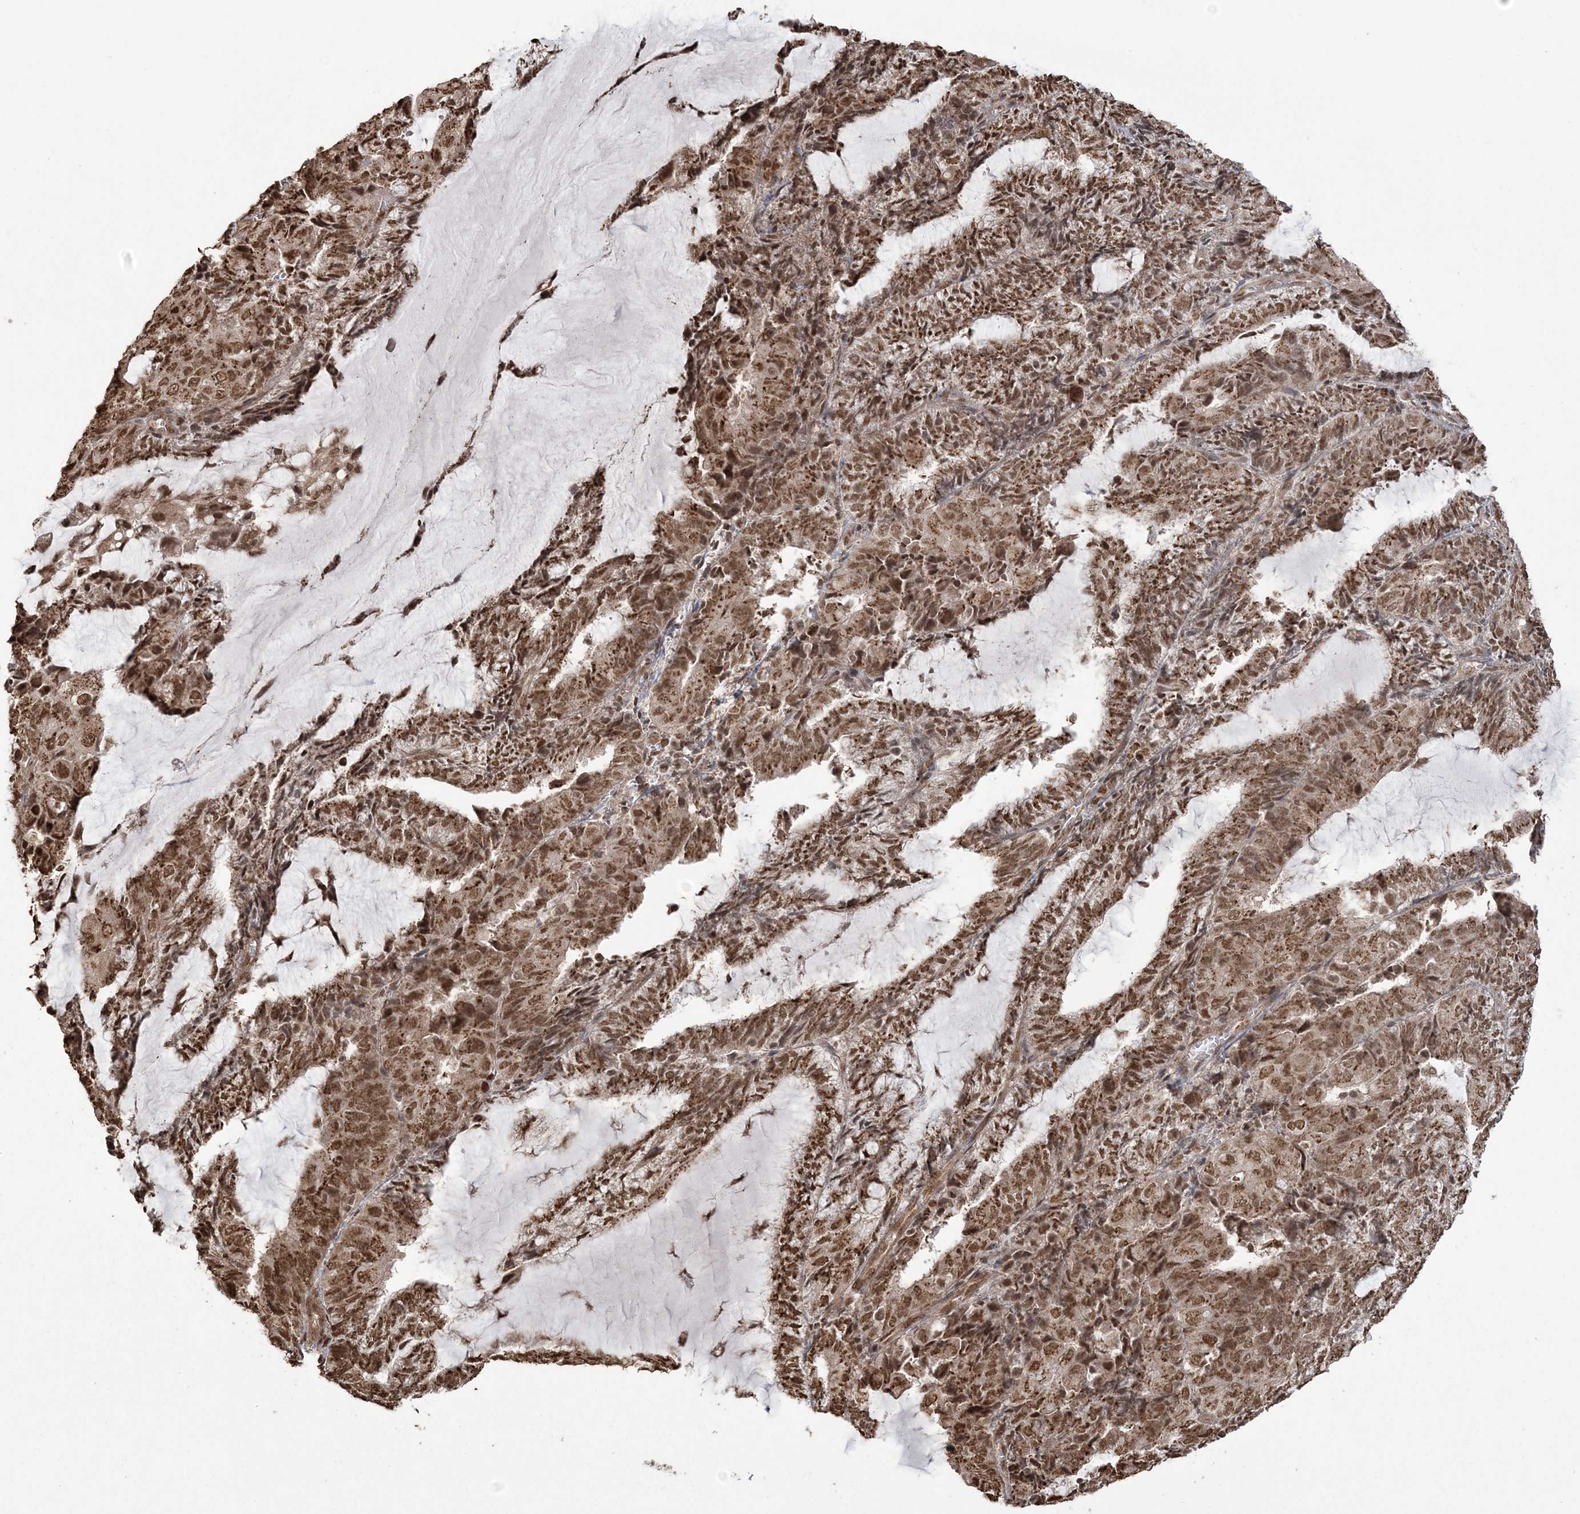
{"staining": {"intensity": "moderate", "quantity": ">75%", "location": "cytoplasmic/membranous,nuclear"}, "tissue": "endometrial cancer", "cell_type": "Tumor cells", "image_type": "cancer", "snomed": [{"axis": "morphology", "description": "Adenocarcinoma, NOS"}, {"axis": "topography", "description": "Endometrium"}], "caption": "Protein analysis of adenocarcinoma (endometrial) tissue exhibits moderate cytoplasmic/membranous and nuclear staining in about >75% of tumor cells.", "gene": "ZNF839", "patient": {"sex": "female", "age": 81}}